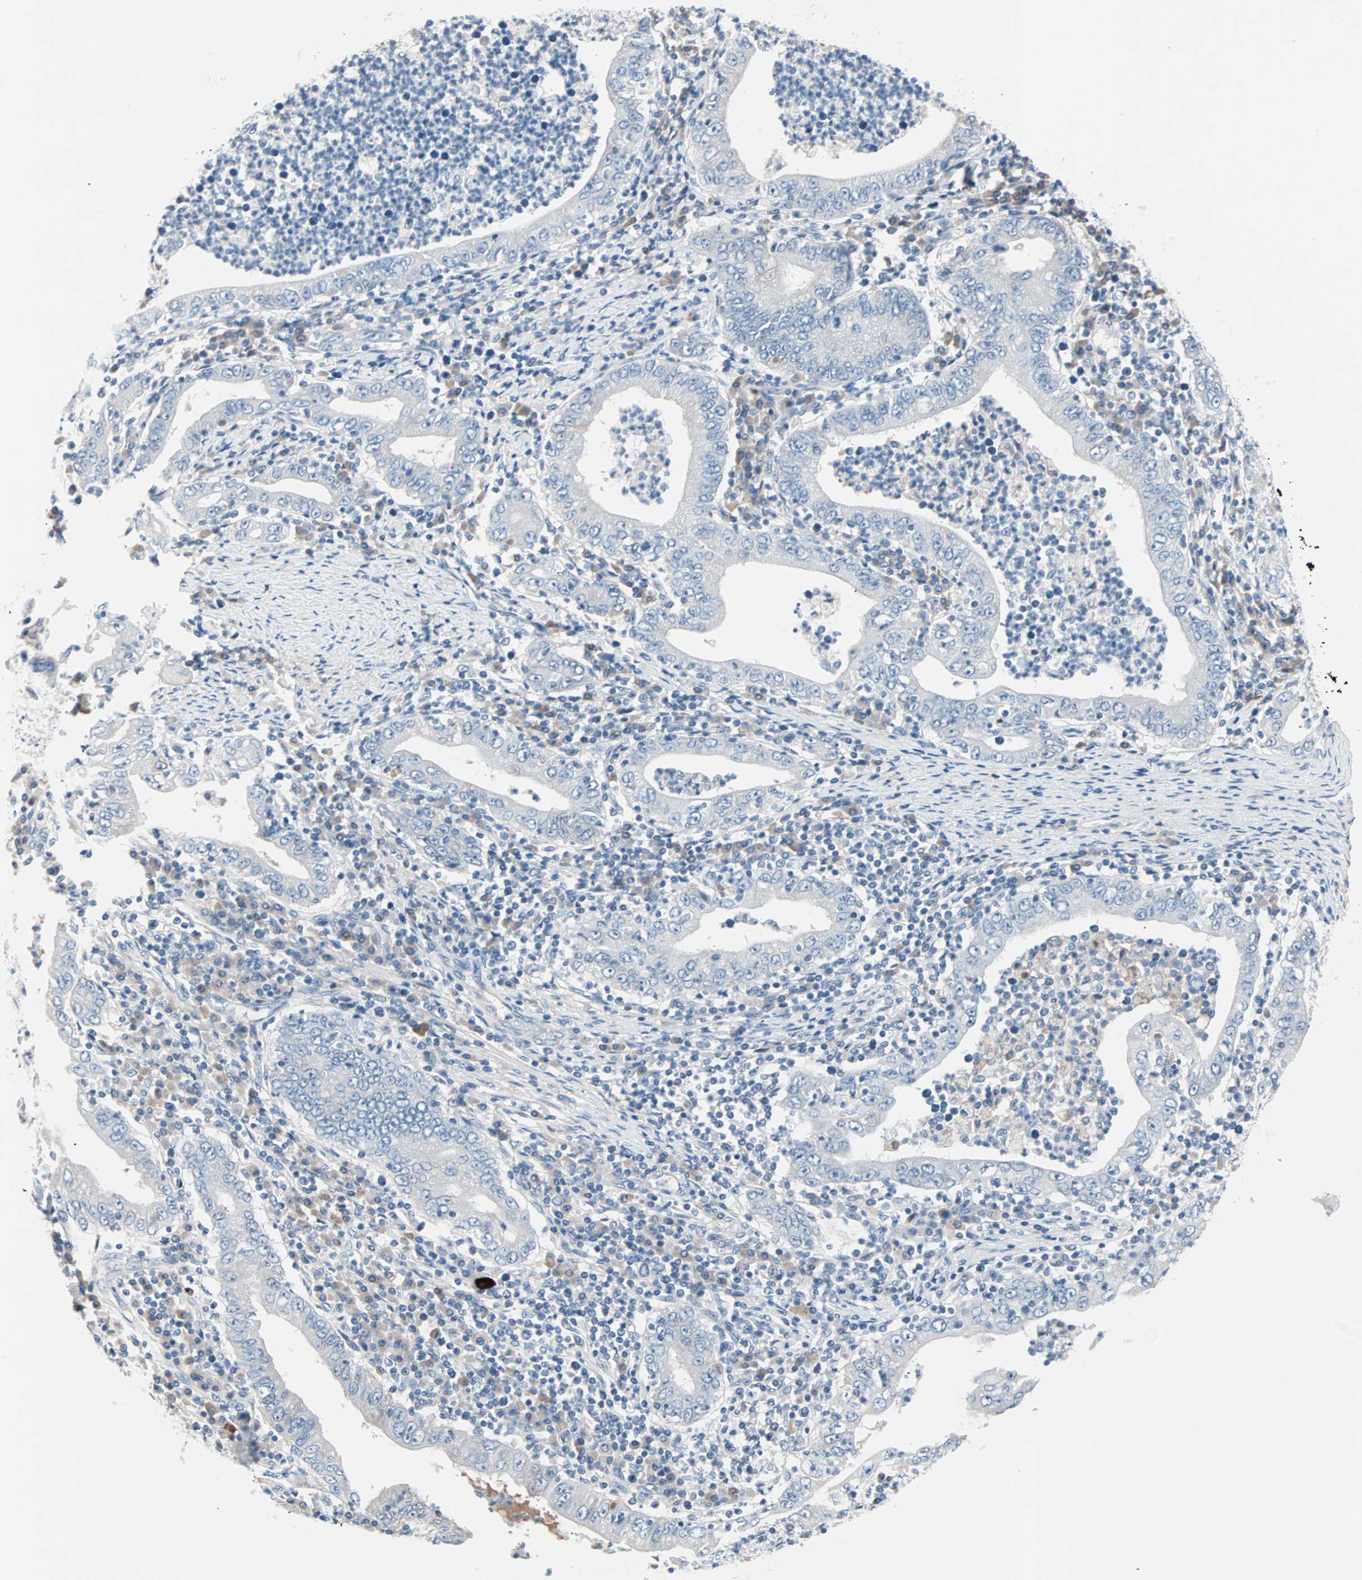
{"staining": {"intensity": "negative", "quantity": "none", "location": "none"}, "tissue": "stomach cancer", "cell_type": "Tumor cells", "image_type": "cancer", "snomed": [{"axis": "morphology", "description": "Normal tissue, NOS"}, {"axis": "morphology", "description": "Adenocarcinoma, NOS"}, {"axis": "topography", "description": "Esophagus"}, {"axis": "topography", "description": "Stomach, upper"}, {"axis": "topography", "description": "Peripheral nerve tissue"}], "caption": "High magnification brightfield microscopy of stomach cancer (adenocarcinoma) stained with DAB (3,3'-diaminobenzidine) (brown) and counterstained with hematoxylin (blue): tumor cells show no significant positivity.", "gene": "NEFH", "patient": {"sex": "male", "age": 62}}